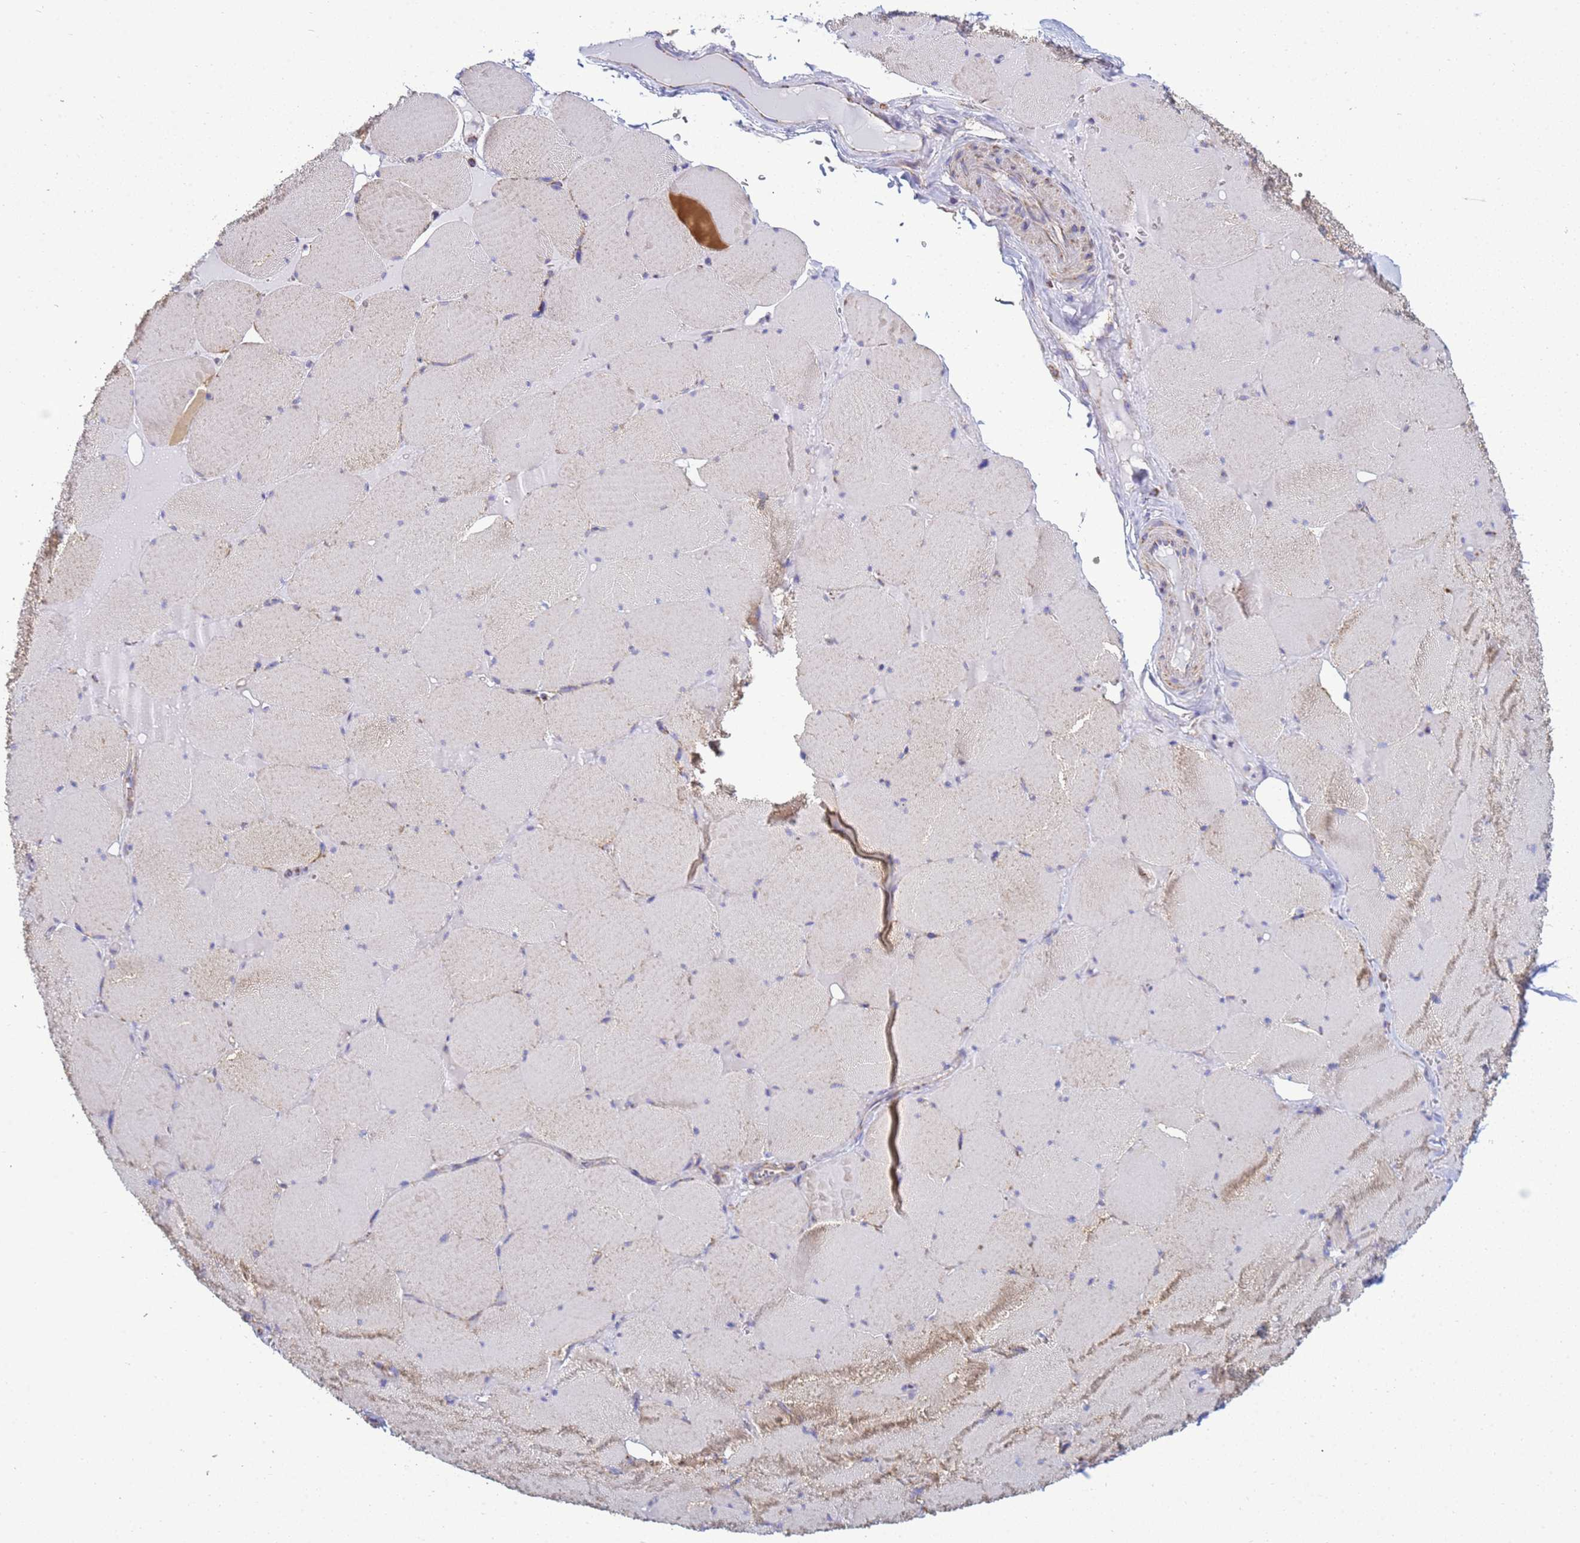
{"staining": {"intensity": "moderate", "quantity": "<25%", "location": "cytoplasmic/membranous"}, "tissue": "skeletal muscle", "cell_type": "Myocytes", "image_type": "normal", "snomed": [{"axis": "morphology", "description": "Normal tissue, NOS"}, {"axis": "topography", "description": "Skeletal muscle"}, {"axis": "topography", "description": "Head-Neck"}], "caption": "Skeletal muscle stained for a protein (brown) reveals moderate cytoplasmic/membranous positive positivity in about <25% of myocytes.", "gene": "COQ4", "patient": {"sex": "male", "age": 66}}